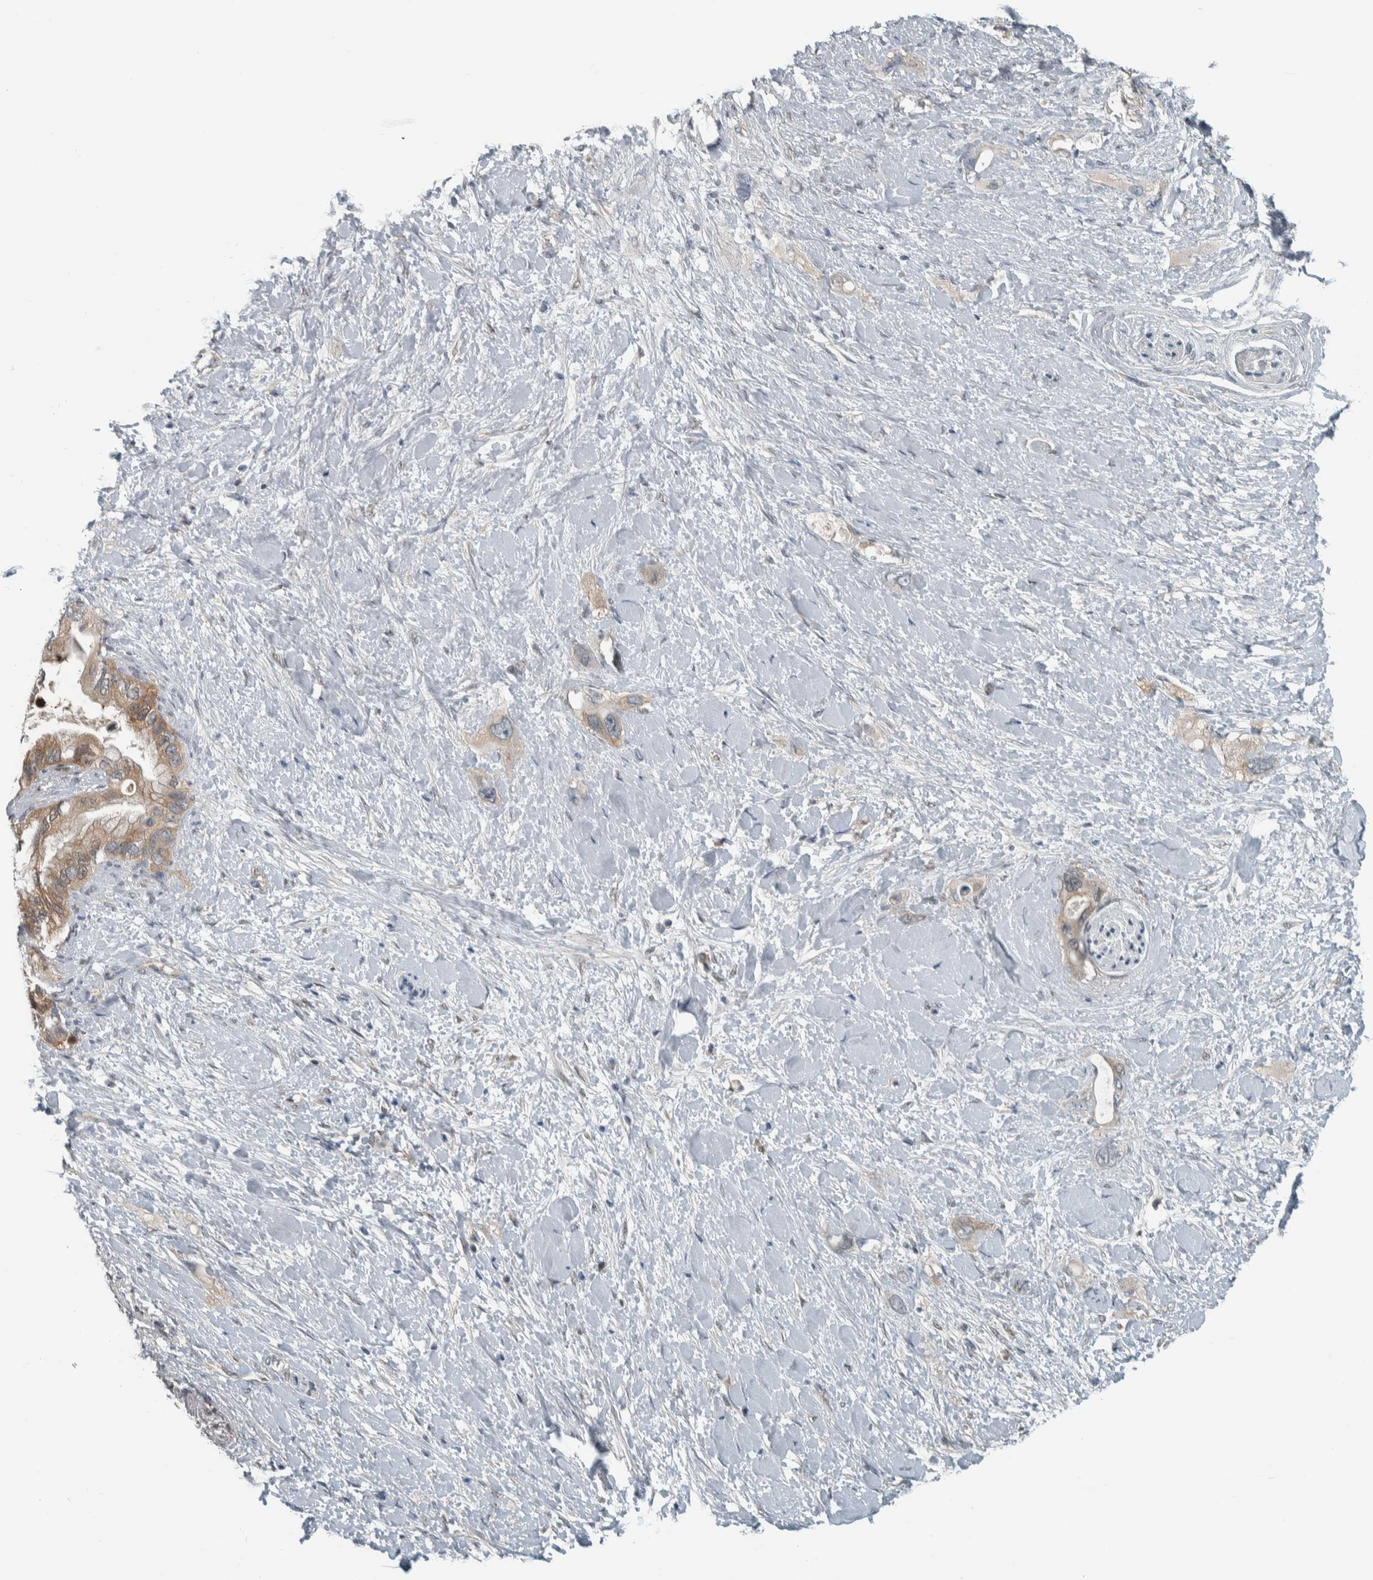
{"staining": {"intensity": "weak", "quantity": "25%-75%", "location": "cytoplasmic/membranous,nuclear"}, "tissue": "pancreatic cancer", "cell_type": "Tumor cells", "image_type": "cancer", "snomed": [{"axis": "morphology", "description": "Adenocarcinoma, NOS"}, {"axis": "topography", "description": "Pancreas"}], "caption": "A micrograph showing weak cytoplasmic/membranous and nuclear expression in about 25%-75% of tumor cells in adenocarcinoma (pancreatic), as visualized by brown immunohistochemical staining.", "gene": "ALAD", "patient": {"sex": "female", "age": 56}}